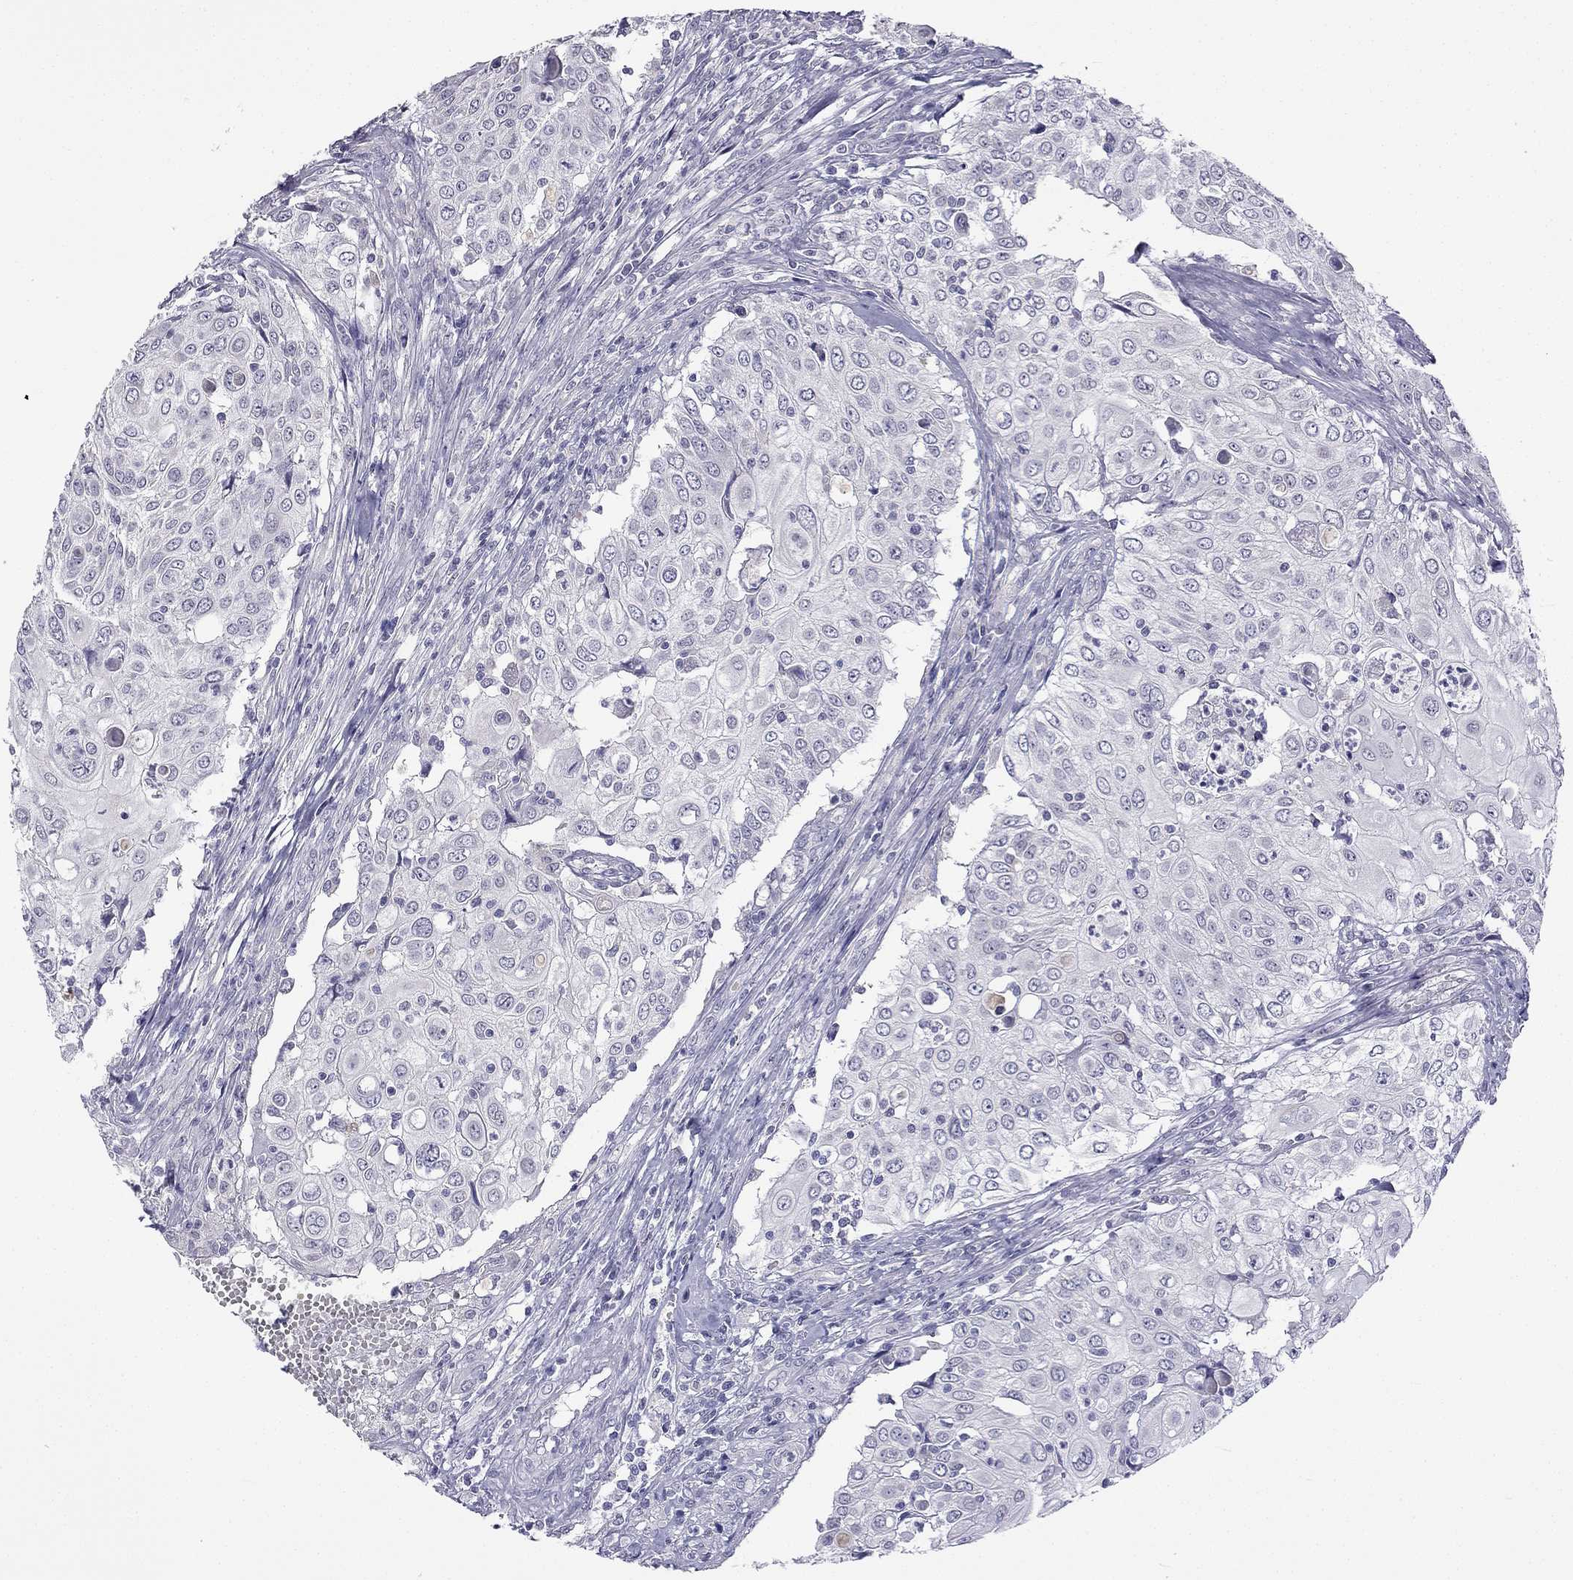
{"staining": {"intensity": "negative", "quantity": "none", "location": "none"}, "tissue": "urothelial cancer", "cell_type": "Tumor cells", "image_type": "cancer", "snomed": [{"axis": "morphology", "description": "Urothelial carcinoma, High grade"}, {"axis": "topography", "description": "Urinary bladder"}], "caption": "A high-resolution micrograph shows IHC staining of urothelial cancer, which exhibits no significant expression in tumor cells.", "gene": "C5orf49", "patient": {"sex": "female", "age": 79}}